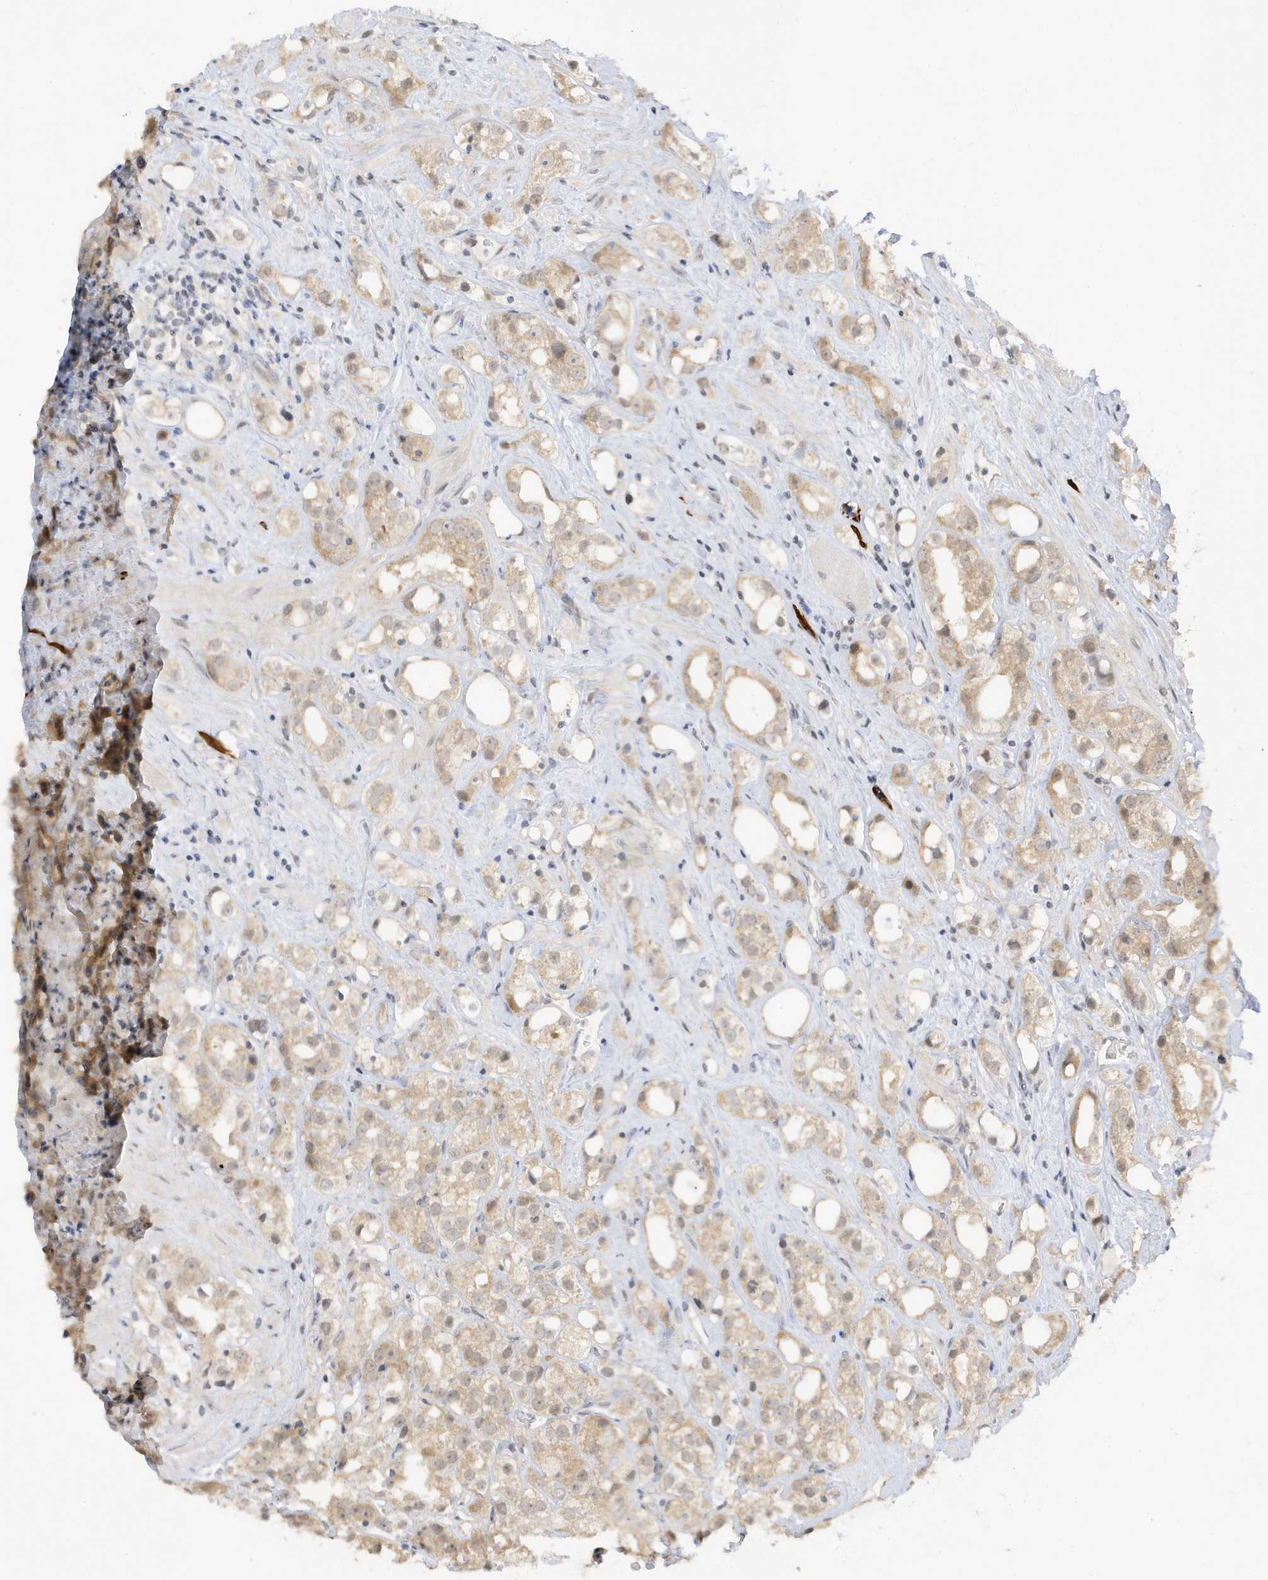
{"staining": {"intensity": "weak", "quantity": ">75%", "location": "cytoplasmic/membranous,nuclear"}, "tissue": "prostate cancer", "cell_type": "Tumor cells", "image_type": "cancer", "snomed": [{"axis": "morphology", "description": "Adenocarcinoma, NOS"}, {"axis": "topography", "description": "Prostate"}], "caption": "Immunohistochemistry staining of prostate cancer (adenocarcinoma), which displays low levels of weak cytoplasmic/membranous and nuclear staining in about >75% of tumor cells indicating weak cytoplasmic/membranous and nuclear protein positivity. The staining was performed using DAB (brown) for protein detection and nuclei were counterstained in hematoxylin (blue).", "gene": "TAB3", "patient": {"sex": "male", "age": 79}}